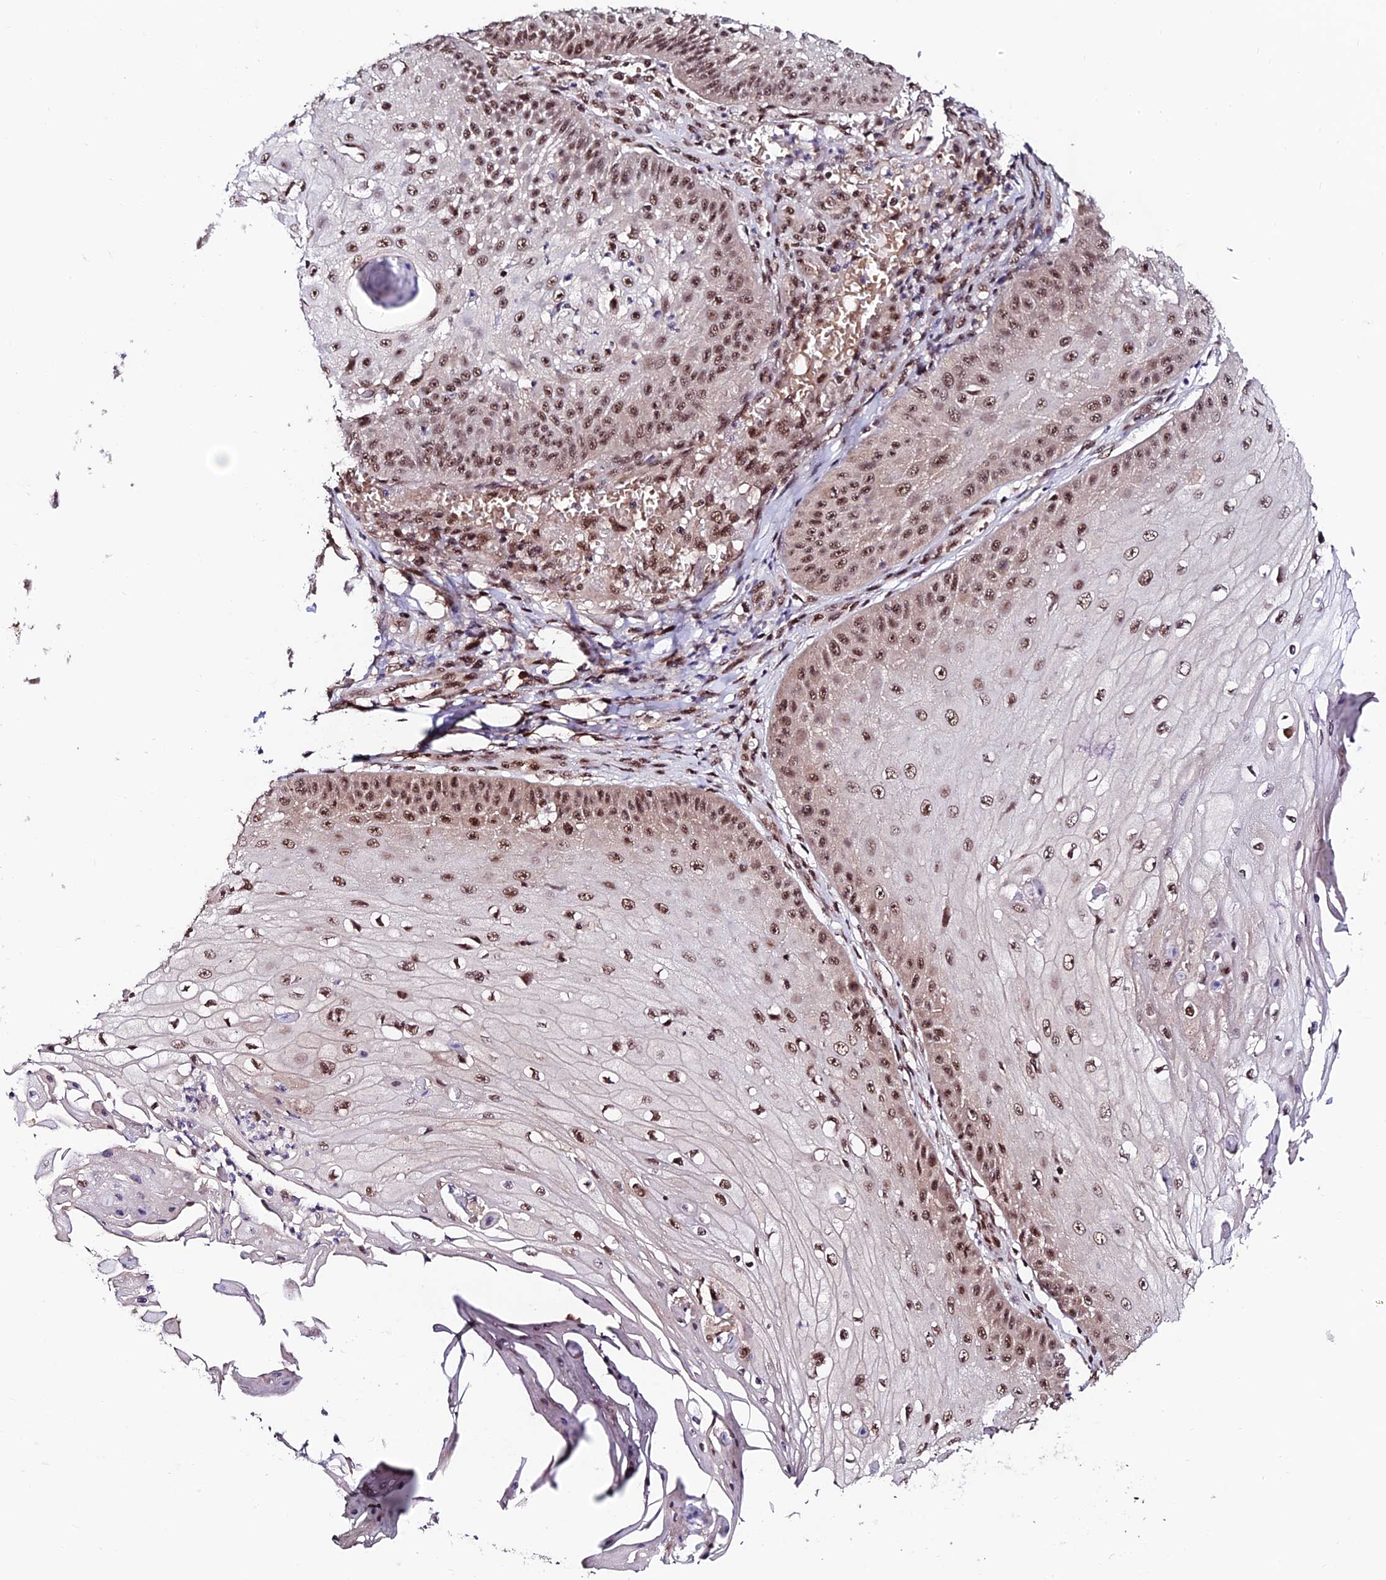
{"staining": {"intensity": "moderate", "quantity": ">75%", "location": "nuclear"}, "tissue": "skin cancer", "cell_type": "Tumor cells", "image_type": "cancer", "snomed": [{"axis": "morphology", "description": "Squamous cell carcinoma, NOS"}, {"axis": "topography", "description": "Skin"}], "caption": "An immunohistochemistry photomicrograph of neoplastic tissue is shown. Protein staining in brown highlights moderate nuclear positivity in skin squamous cell carcinoma within tumor cells. Using DAB (3,3'-diaminobenzidine) (brown) and hematoxylin (blue) stains, captured at high magnification using brightfield microscopy.", "gene": "RBM42", "patient": {"sex": "male", "age": 70}}